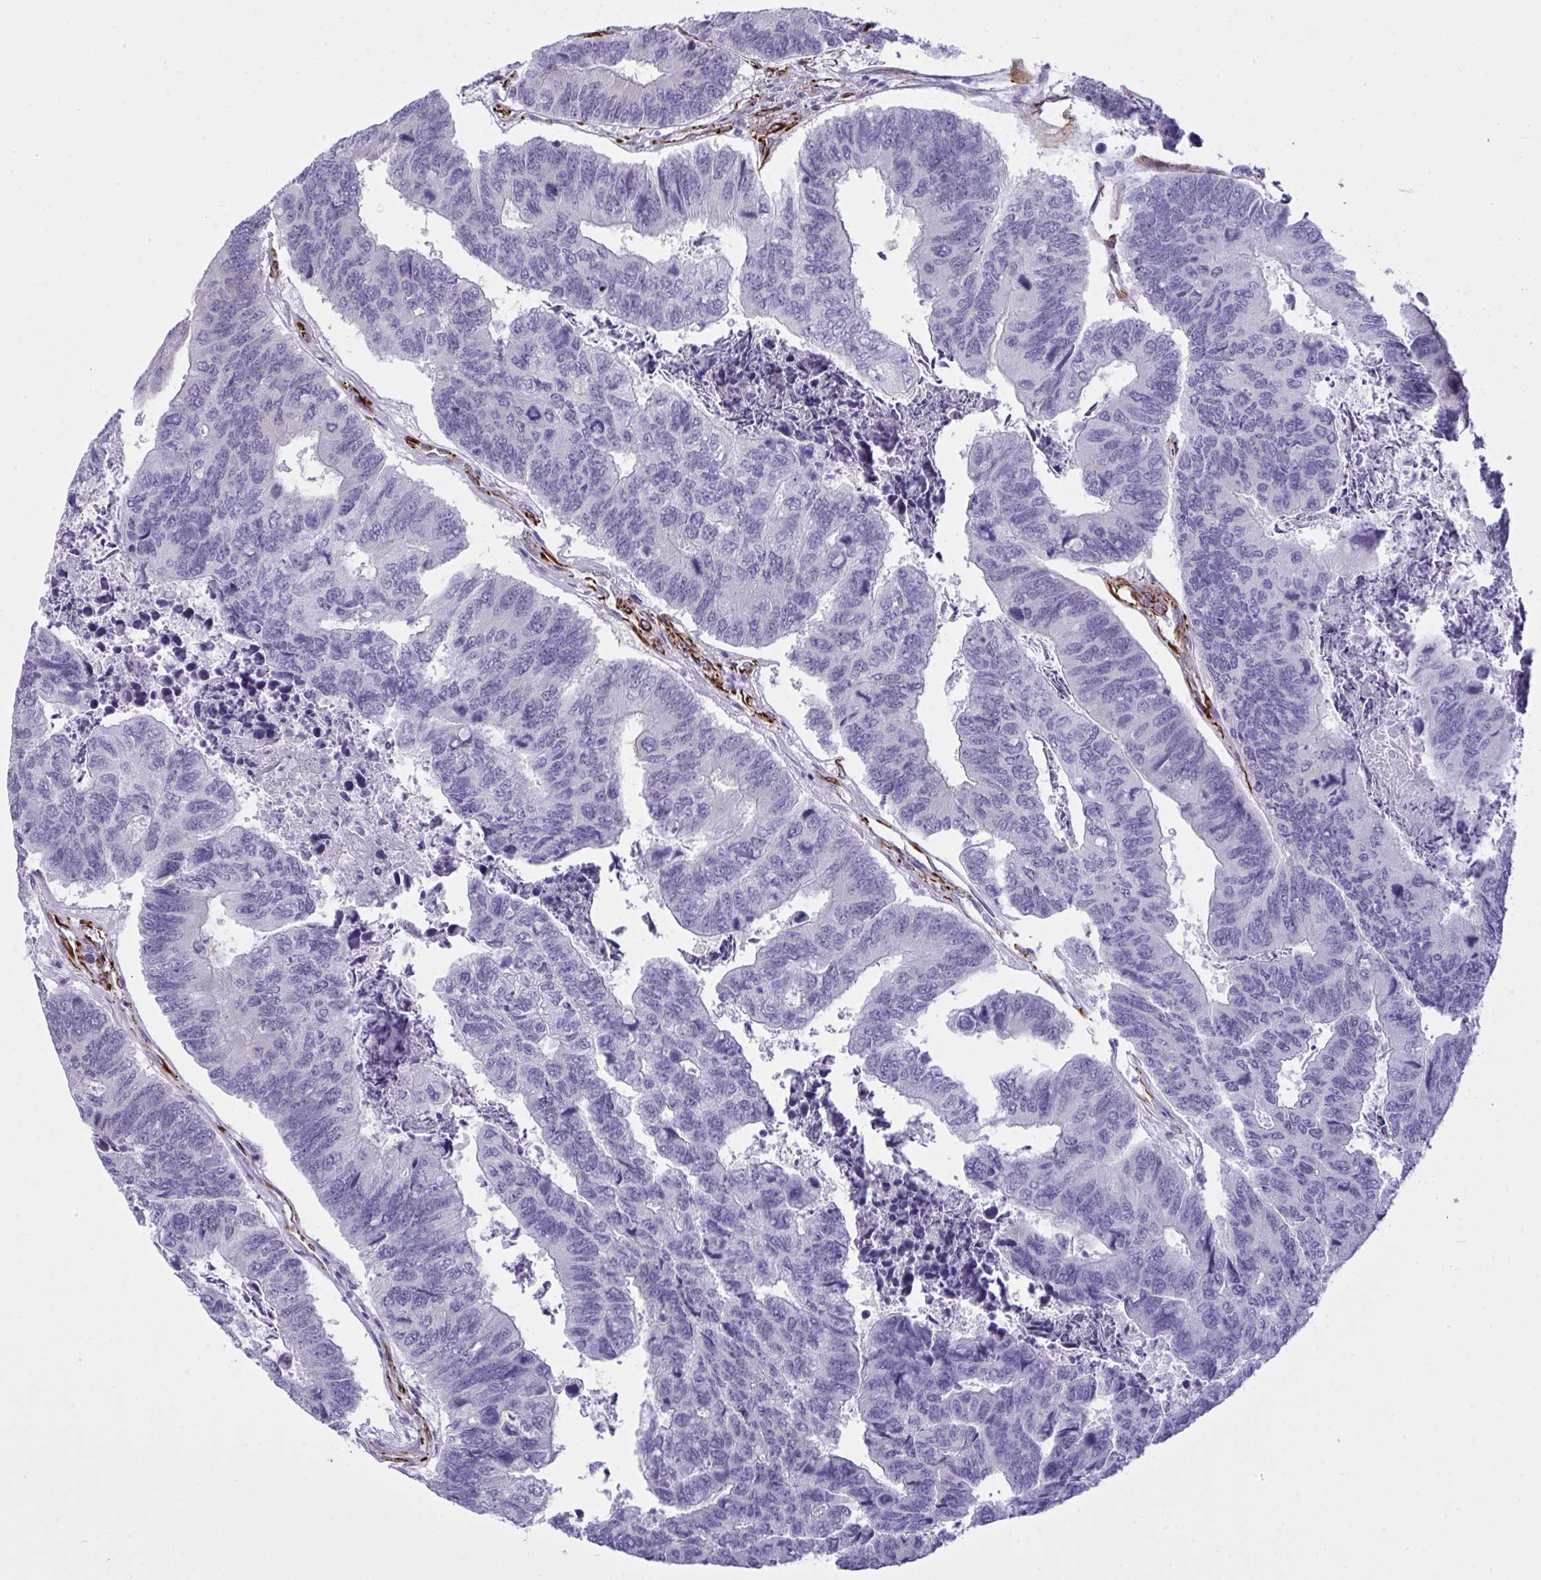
{"staining": {"intensity": "negative", "quantity": "none", "location": "none"}, "tissue": "colorectal cancer", "cell_type": "Tumor cells", "image_type": "cancer", "snomed": [{"axis": "morphology", "description": "Adenocarcinoma, NOS"}, {"axis": "topography", "description": "Colon"}], "caption": "Immunohistochemistry of adenocarcinoma (colorectal) displays no staining in tumor cells.", "gene": "SLC35B1", "patient": {"sex": "female", "age": 67}}